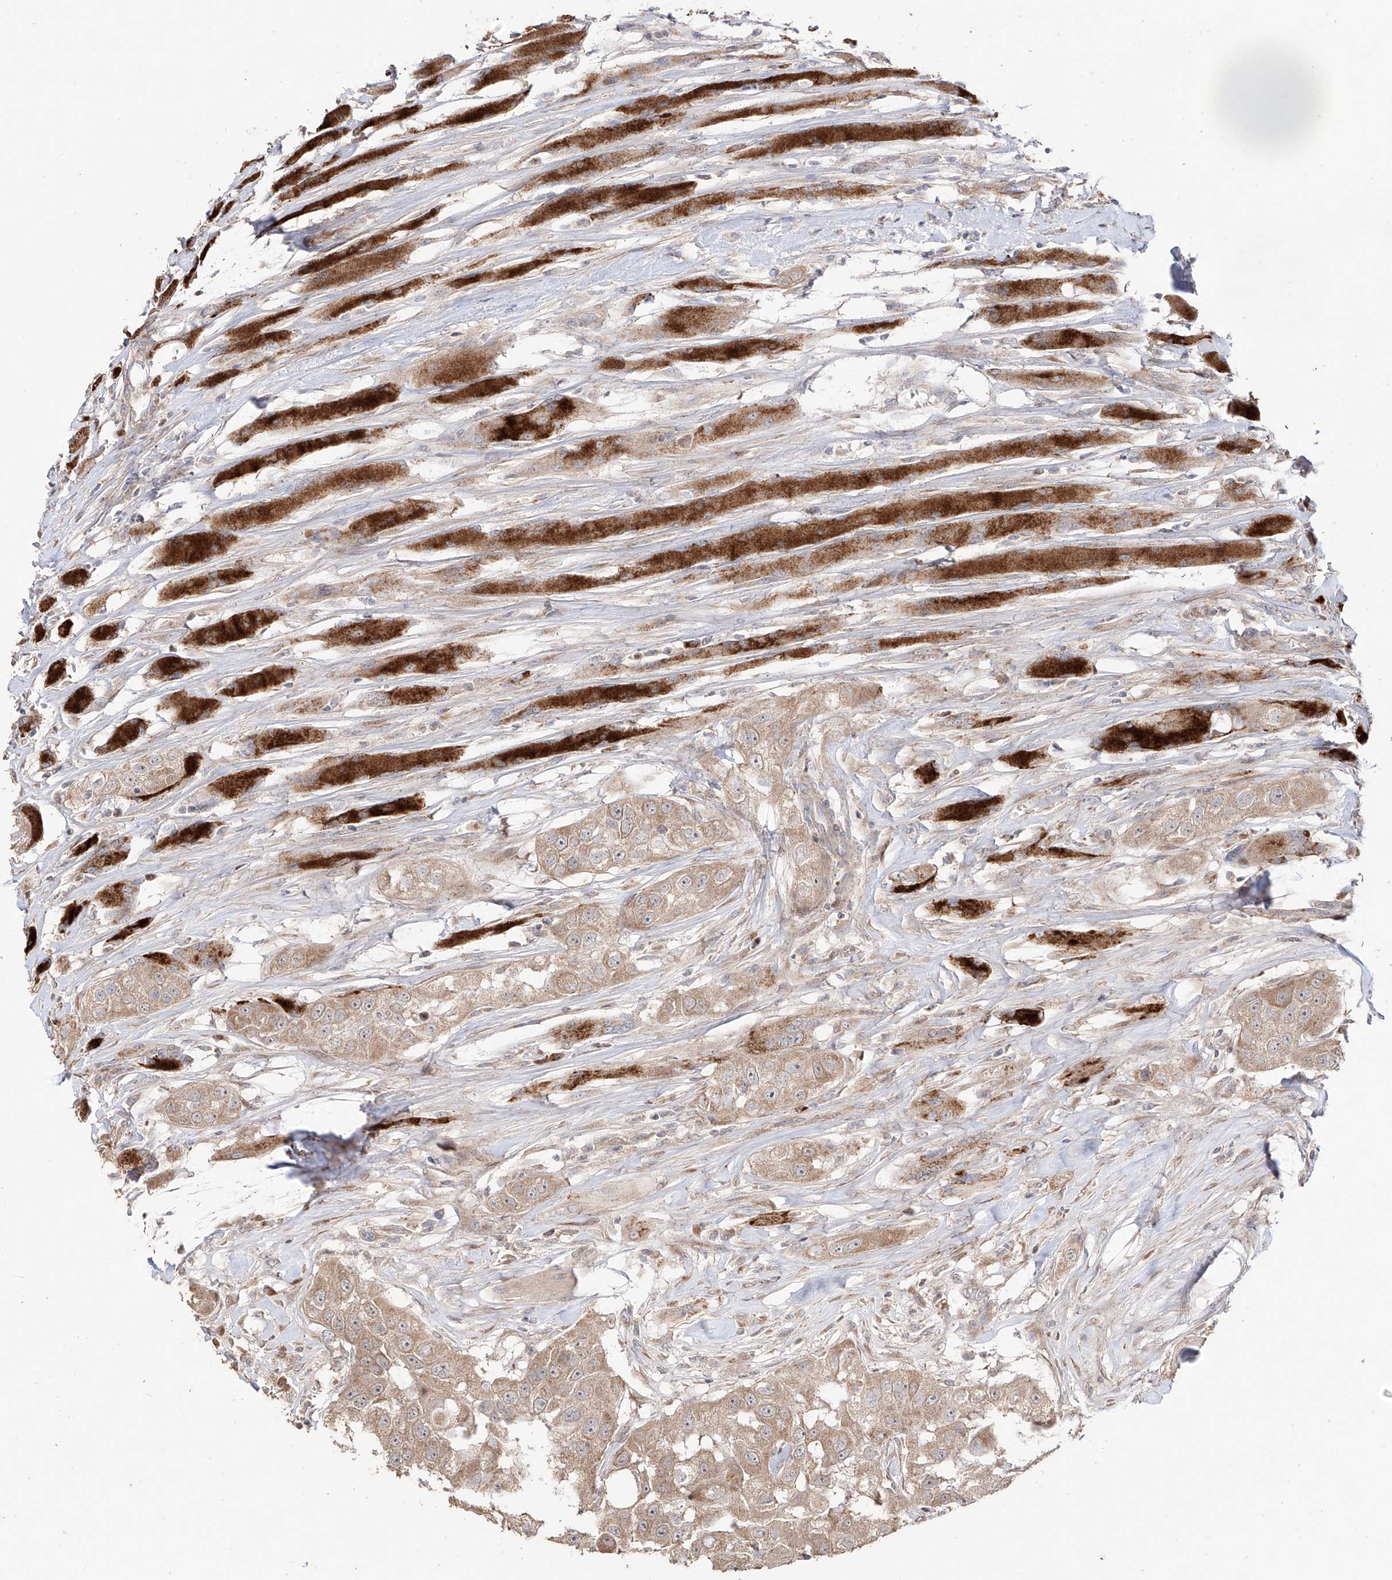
{"staining": {"intensity": "weak", "quantity": ">75%", "location": "cytoplasmic/membranous"}, "tissue": "head and neck cancer", "cell_type": "Tumor cells", "image_type": "cancer", "snomed": [{"axis": "morphology", "description": "Normal tissue, NOS"}, {"axis": "morphology", "description": "Squamous cell carcinoma, NOS"}, {"axis": "topography", "description": "Skeletal muscle"}, {"axis": "topography", "description": "Head-Neck"}], "caption": "This micrograph reveals IHC staining of head and neck cancer, with low weak cytoplasmic/membranous expression in about >75% of tumor cells.", "gene": "YKT6", "patient": {"sex": "male", "age": 51}}